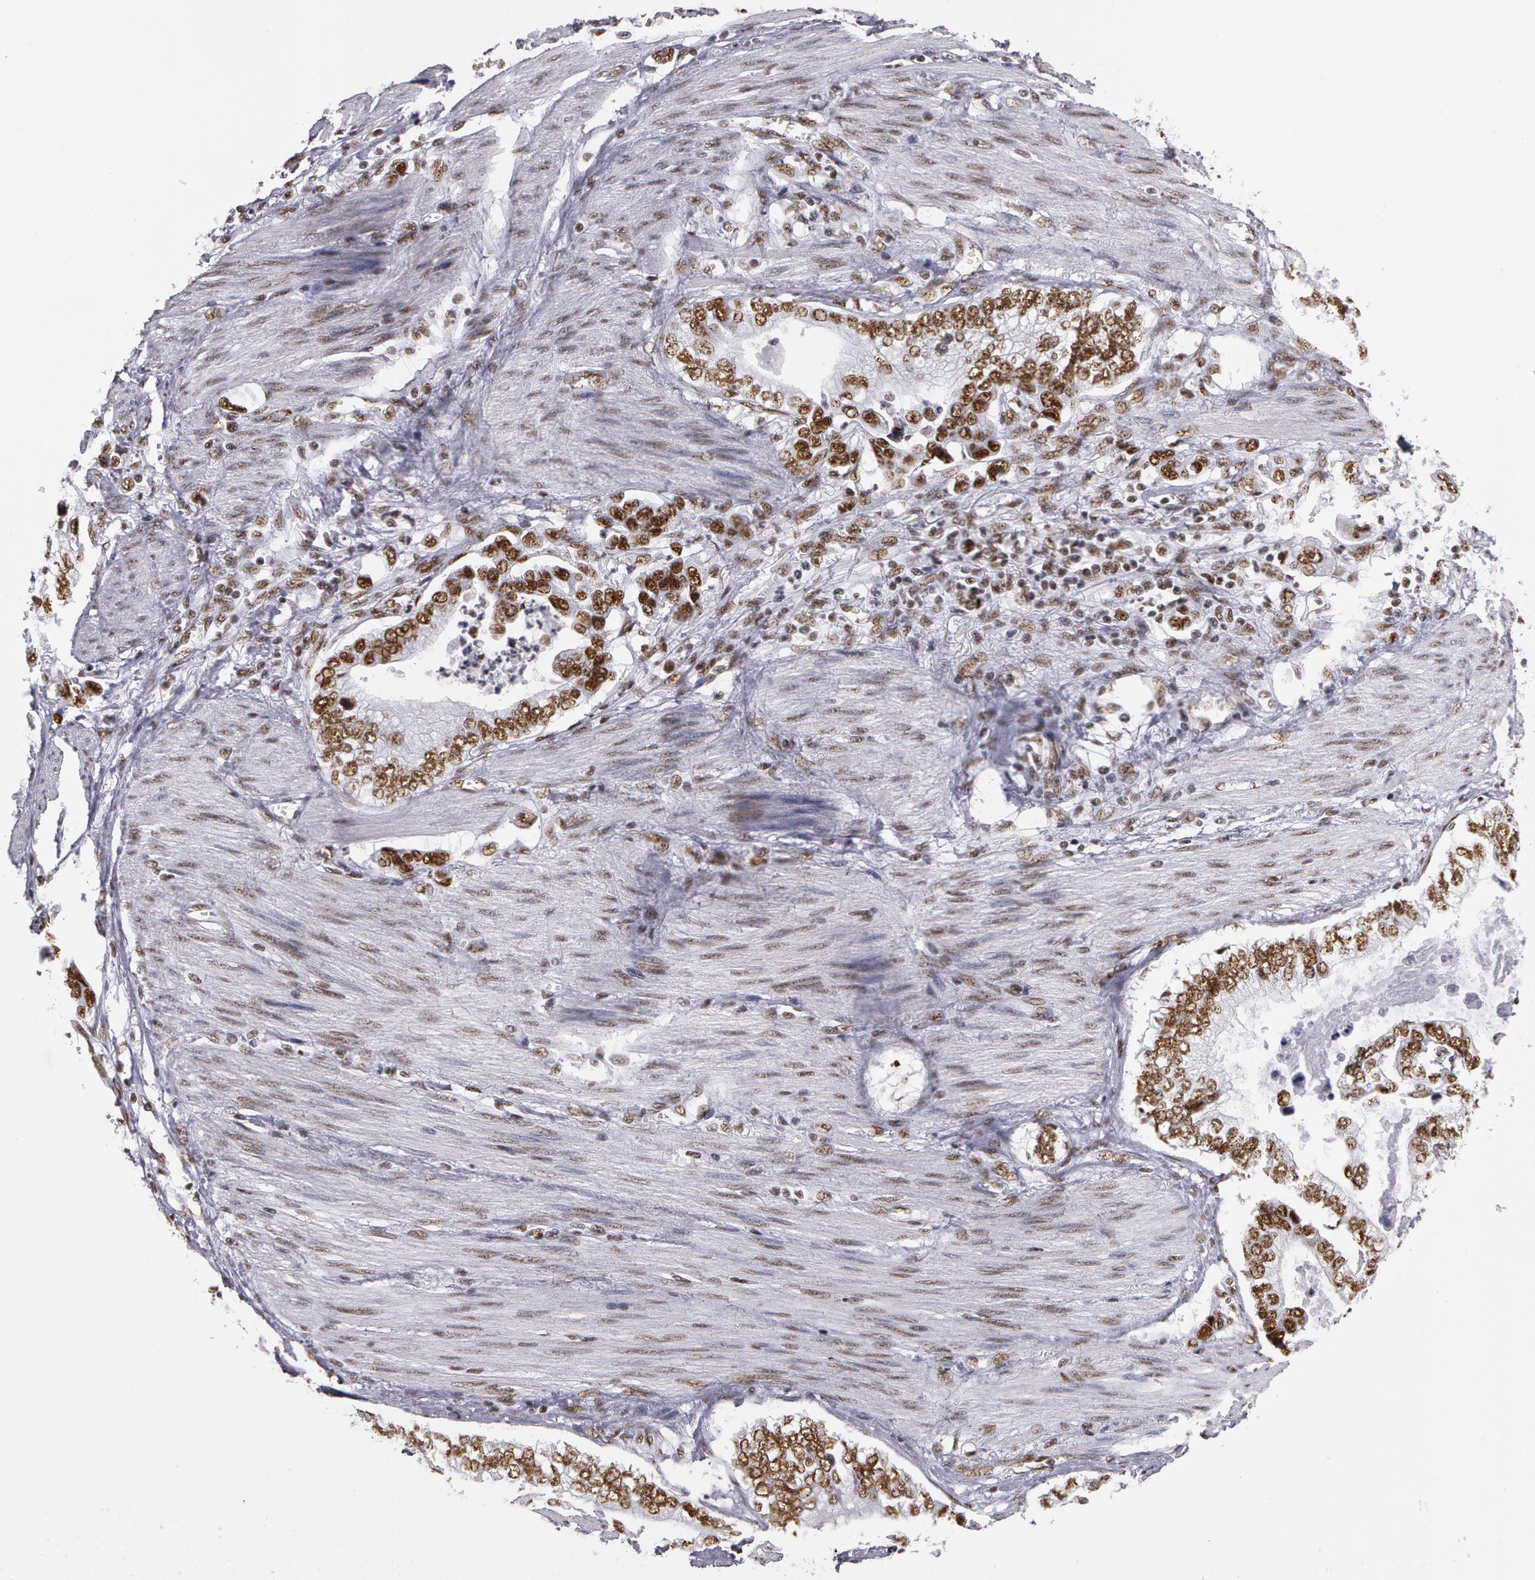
{"staining": {"intensity": "moderate", "quantity": ">75%", "location": "nuclear"}, "tissue": "stomach cancer", "cell_type": "Tumor cells", "image_type": "cancer", "snomed": [{"axis": "morphology", "description": "Adenocarcinoma, NOS"}, {"axis": "topography", "description": "Pancreas"}, {"axis": "topography", "description": "Stomach, upper"}], "caption": "Adenocarcinoma (stomach) stained for a protein (brown) exhibits moderate nuclear positive staining in approximately >75% of tumor cells.", "gene": "PNN", "patient": {"sex": "male", "age": 77}}